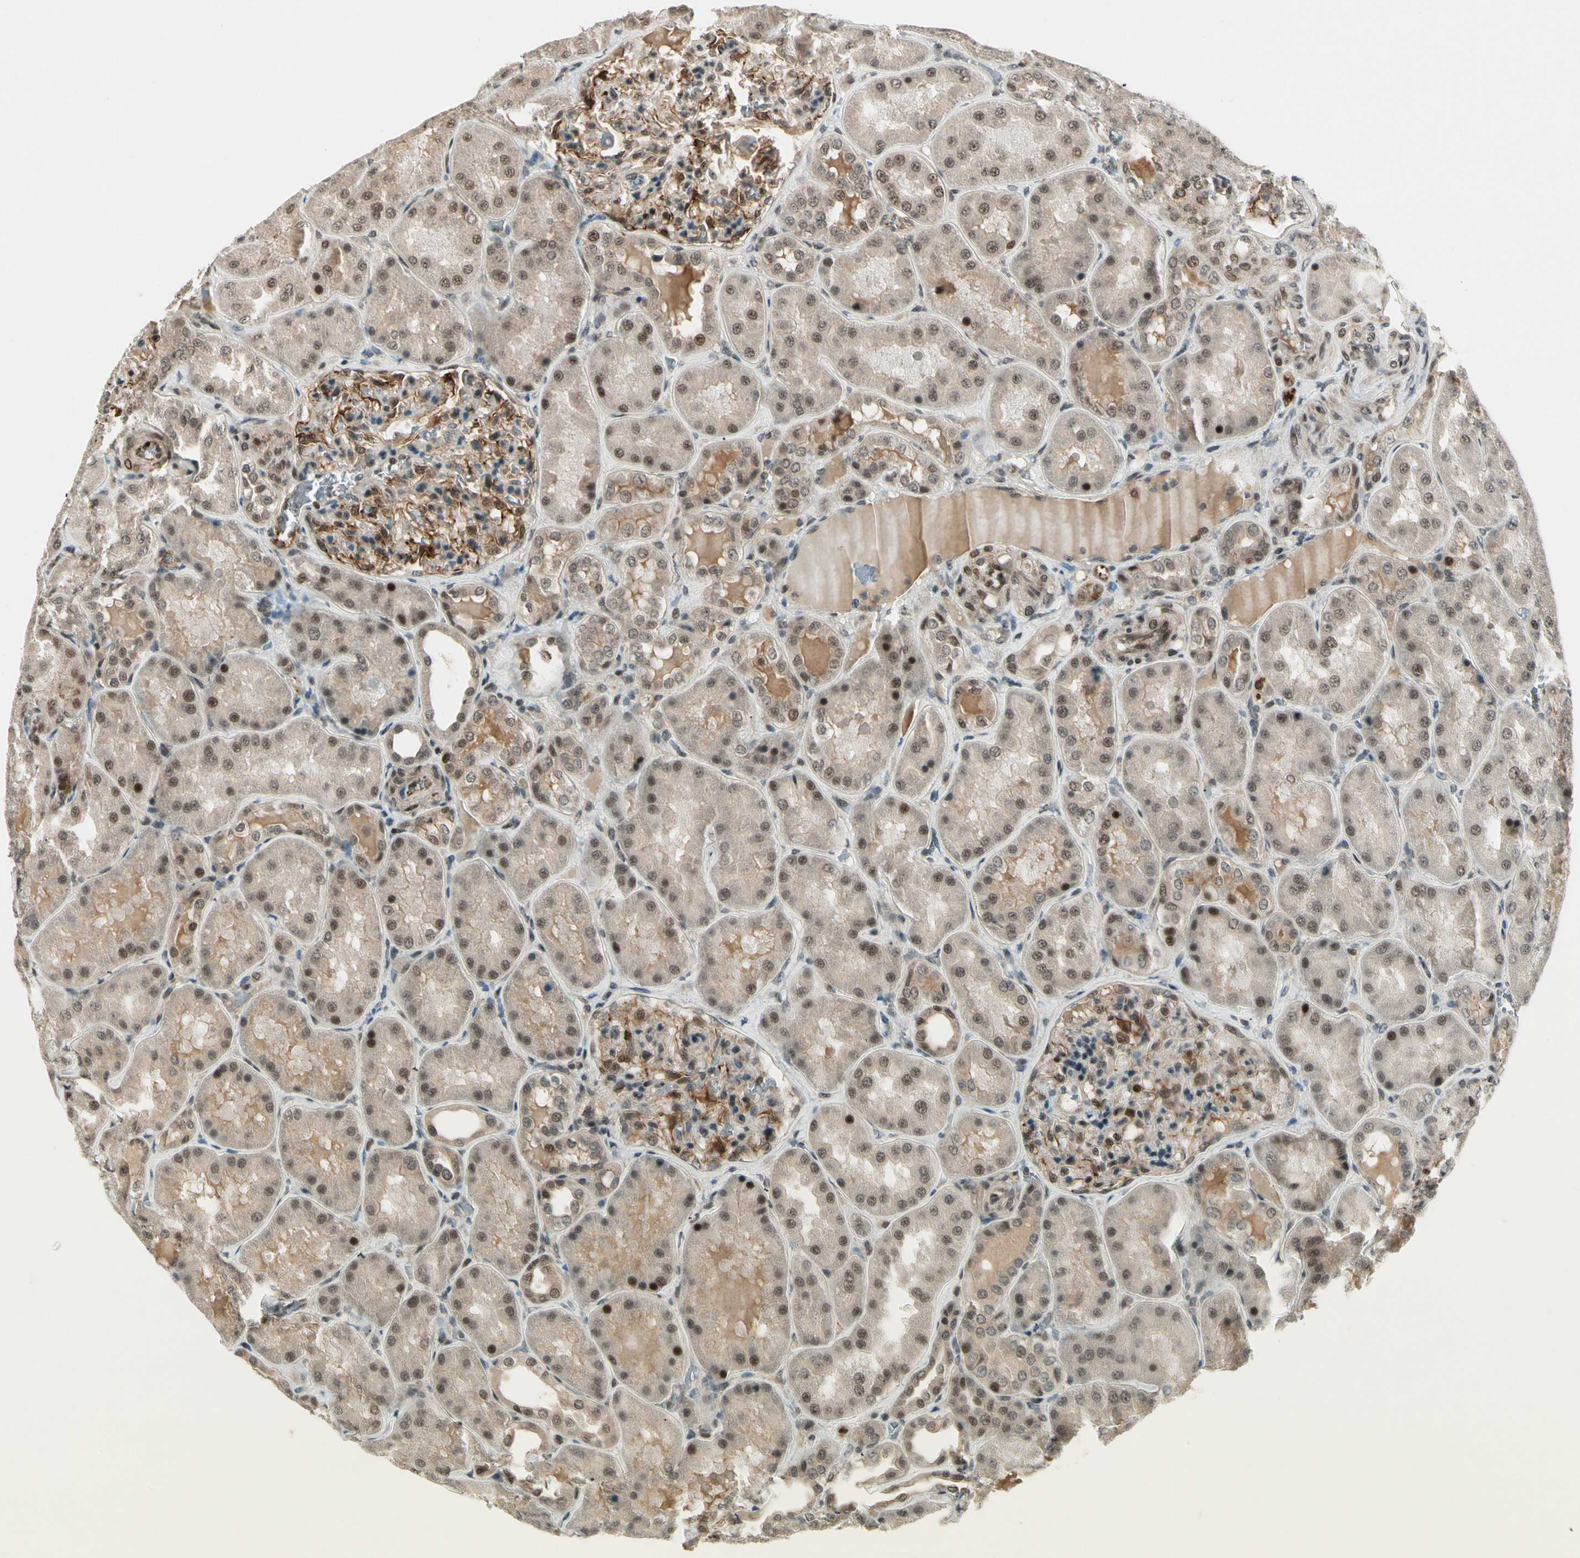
{"staining": {"intensity": "moderate", "quantity": "<25%", "location": "cytoplasmic/membranous,nuclear"}, "tissue": "kidney", "cell_type": "Cells in glomeruli", "image_type": "normal", "snomed": [{"axis": "morphology", "description": "Normal tissue, NOS"}, {"axis": "topography", "description": "Kidney"}], "caption": "Kidney stained for a protein (brown) exhibits moderate cytoplasmic/membranous,nuclear positive expression in approximately <25% of cells in glomeruli.", "gene": "CDK11A", "patient": {"sex": "female", "age": 56}}